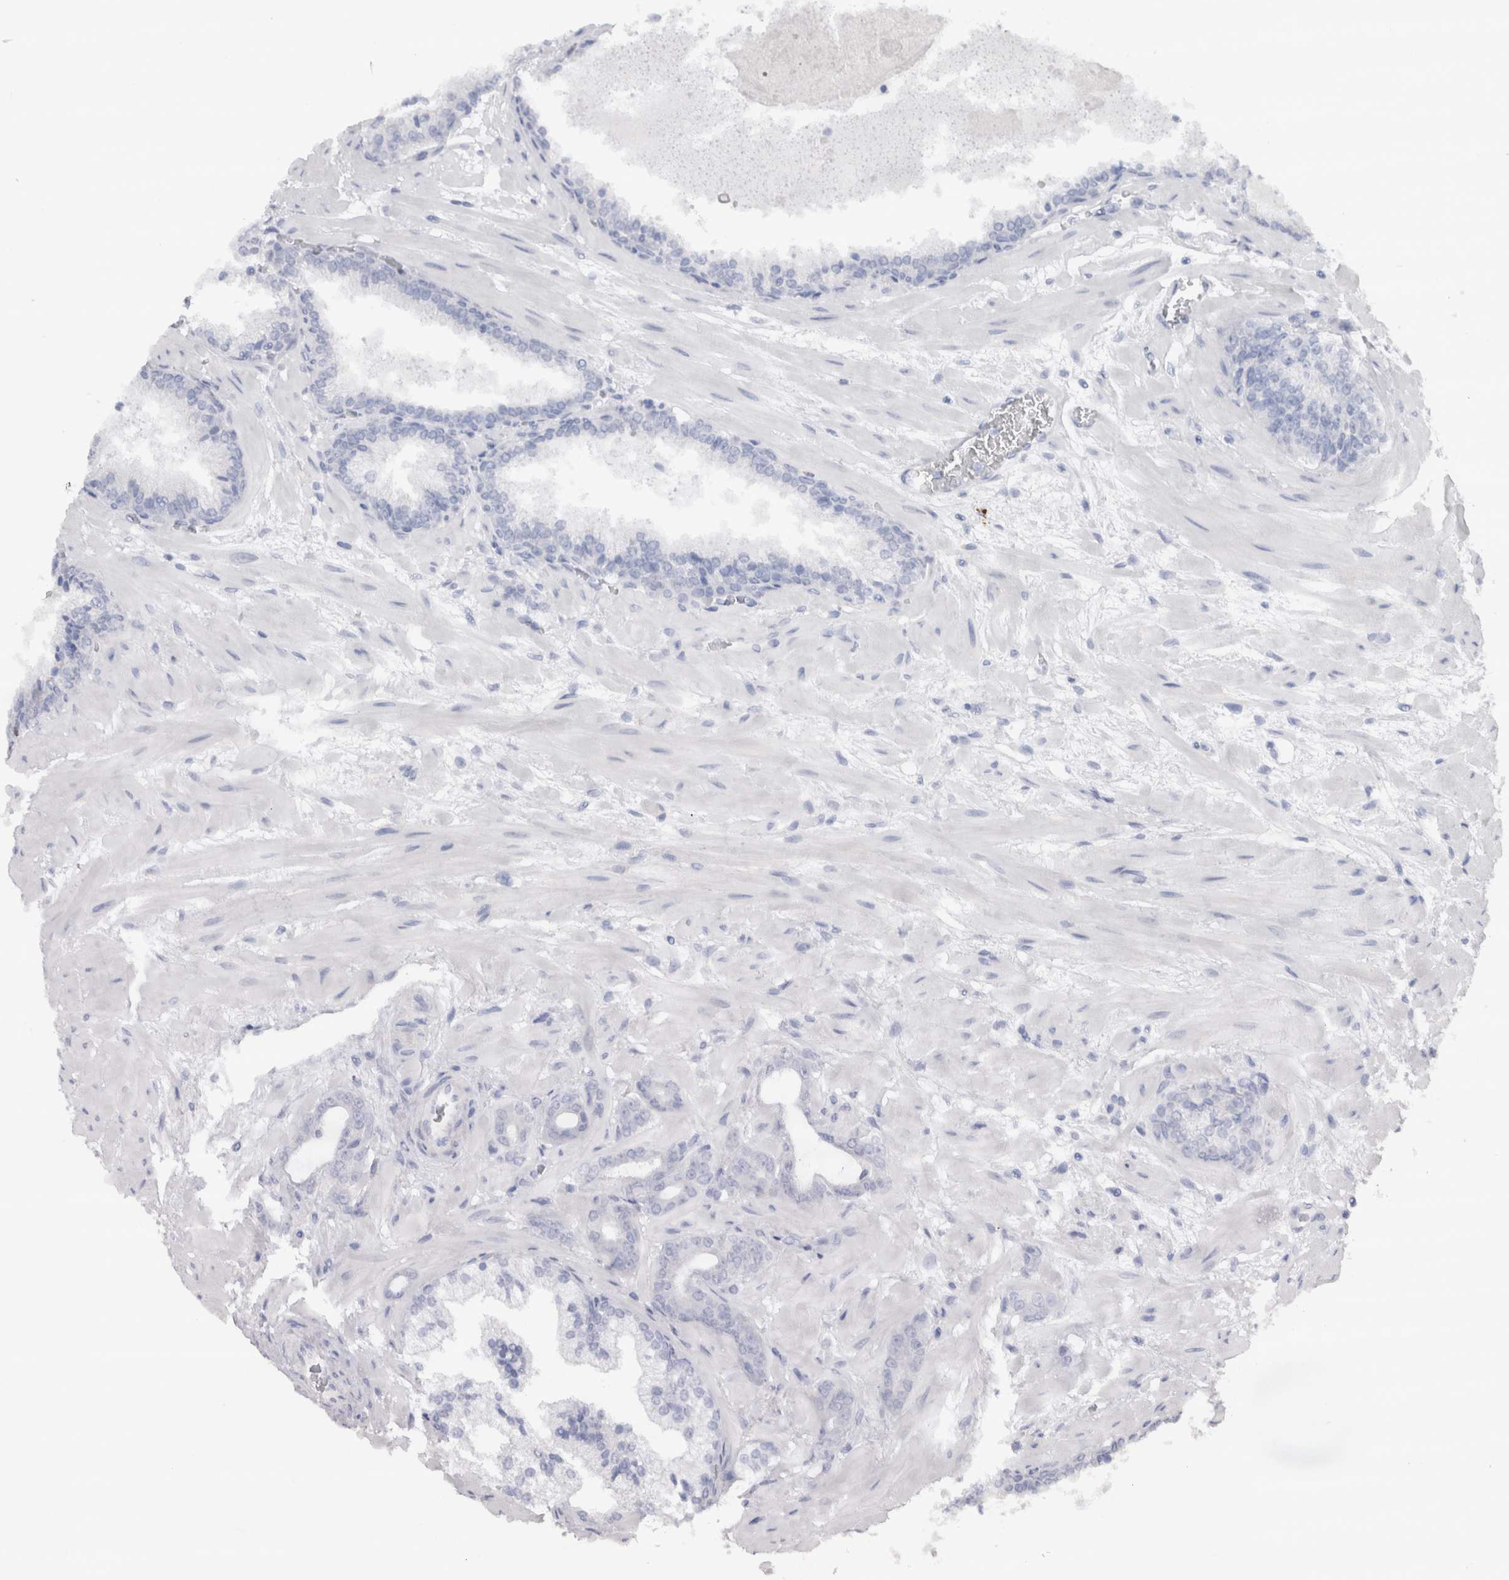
{"staining": {"intensity": "negative", "quantity": "none", "location": "none"}, "tissue": "prostate cancer", "cell_type": "Tumor cells", "image_type": "cancer", "snomed": [{"axis": "morphology", "description": "Adenocarcinoma, Low grade"}, {"axis": "topography", "description": "Prostate"}], "caption": "A high-resolution micrograph shows IHC staining of prostate cancer (adenocarcinoma (low-grade)), which displays no significant expression in tumor cells. The staining was performed using DAB (3,3'-diaminobenzidine) to visualize the protein expression in brown, while the nuclei were stained in blue with hematoxylin (Magnification: 20x).", "gene": "CDH17", "patient": {"sex": "male", "age": 63}}